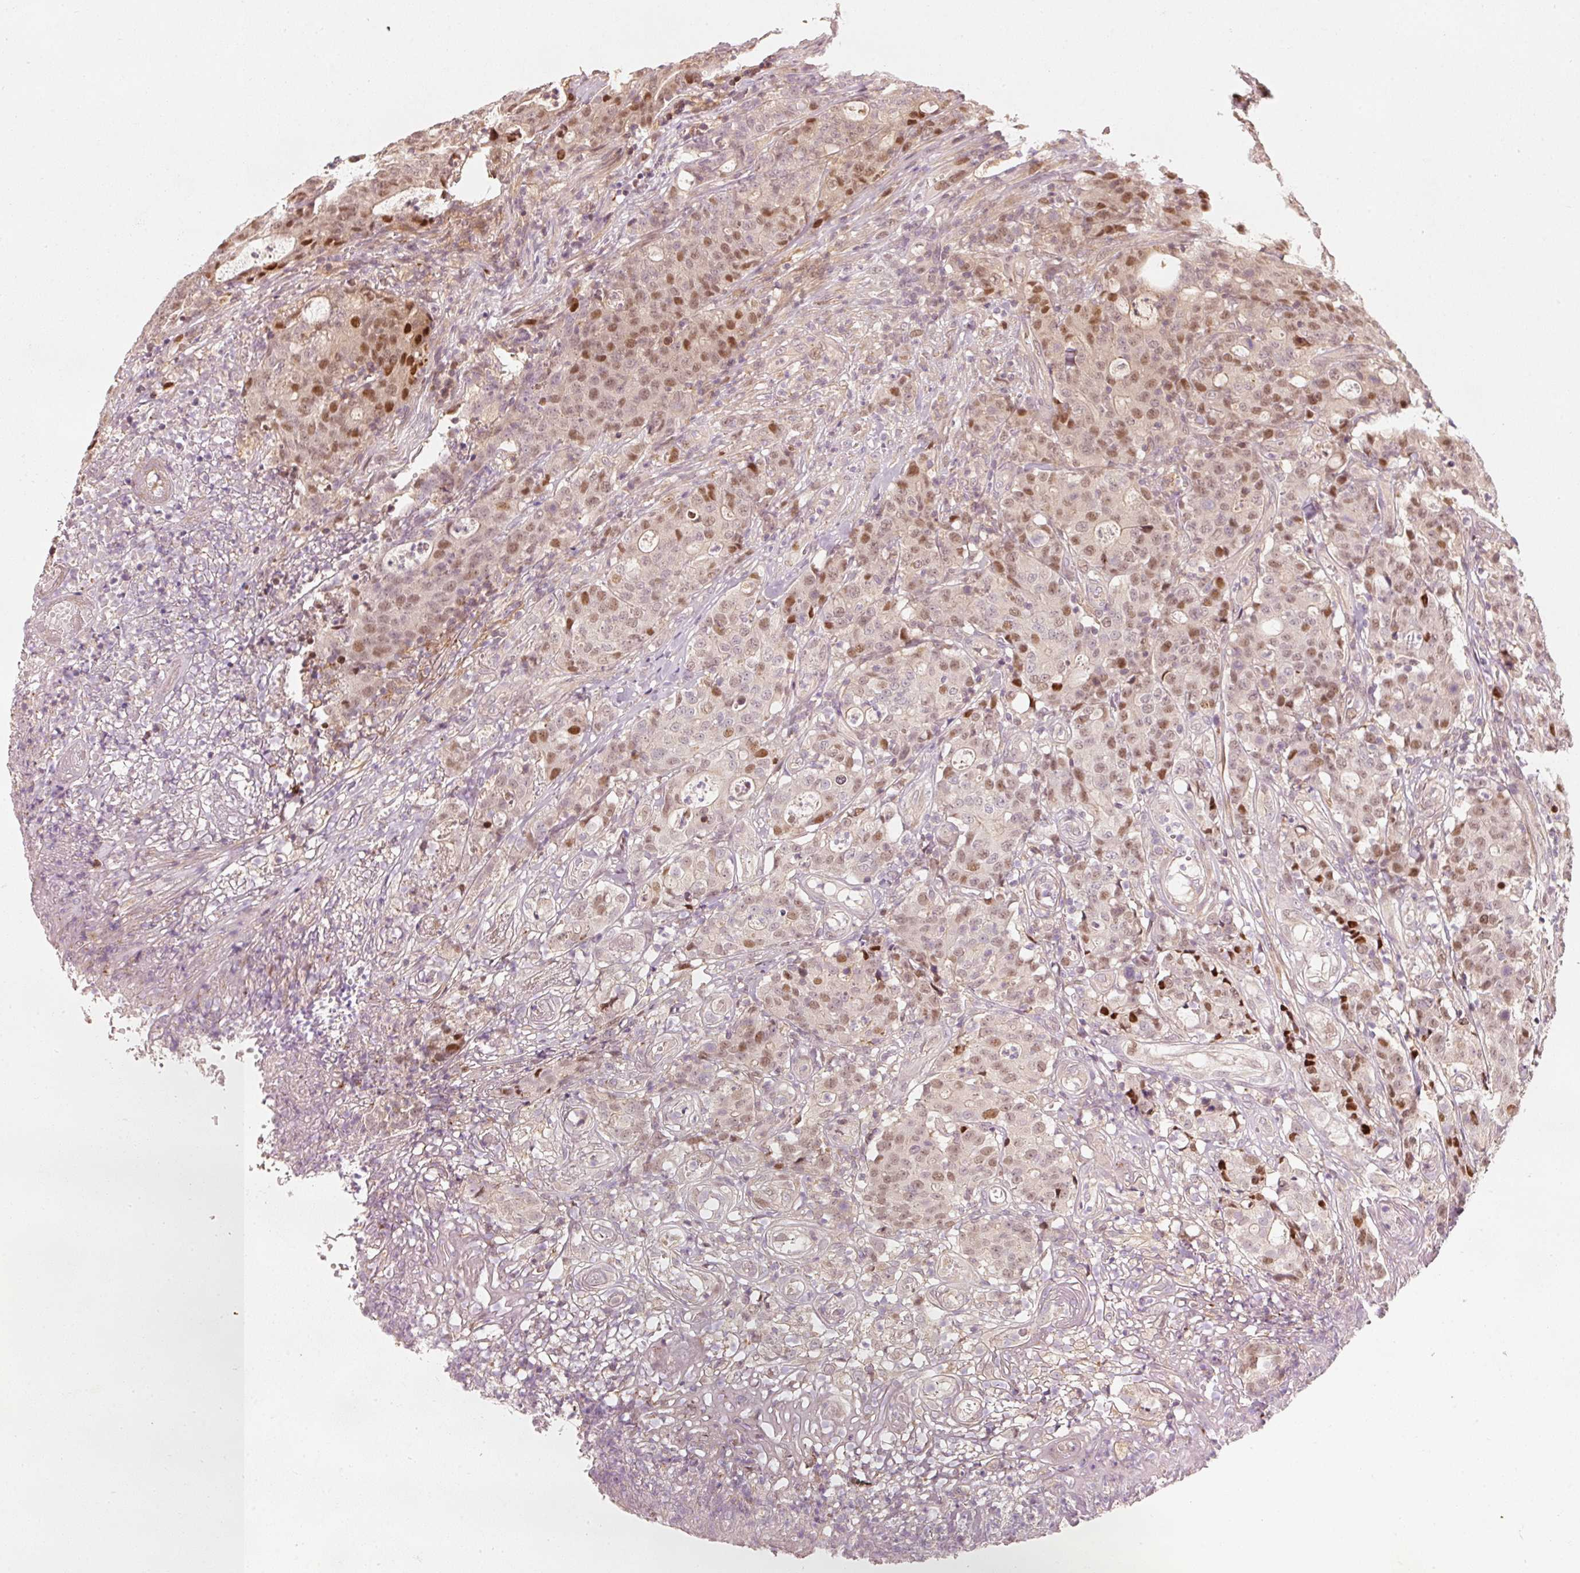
{"staining": {"intensity": "moderate", "quantity": "25%-75%", "location": "nuclear"}, "tissue": "colorectal cancer", "cell_type": "Tumor cells", "image_type": "cancer", "snomed": [{"axis": "morphology", "description": "Adenocarcinoma, NOS"}, {"axis": "topography", "description": "Colon"}], "caption": "The image shows staining of colorectal cancer, revealing moderate nuclear protein expression (brown color) within tumor cells.", "gene": "TREX2", "patient": {"sex": "male", "age": 83}}